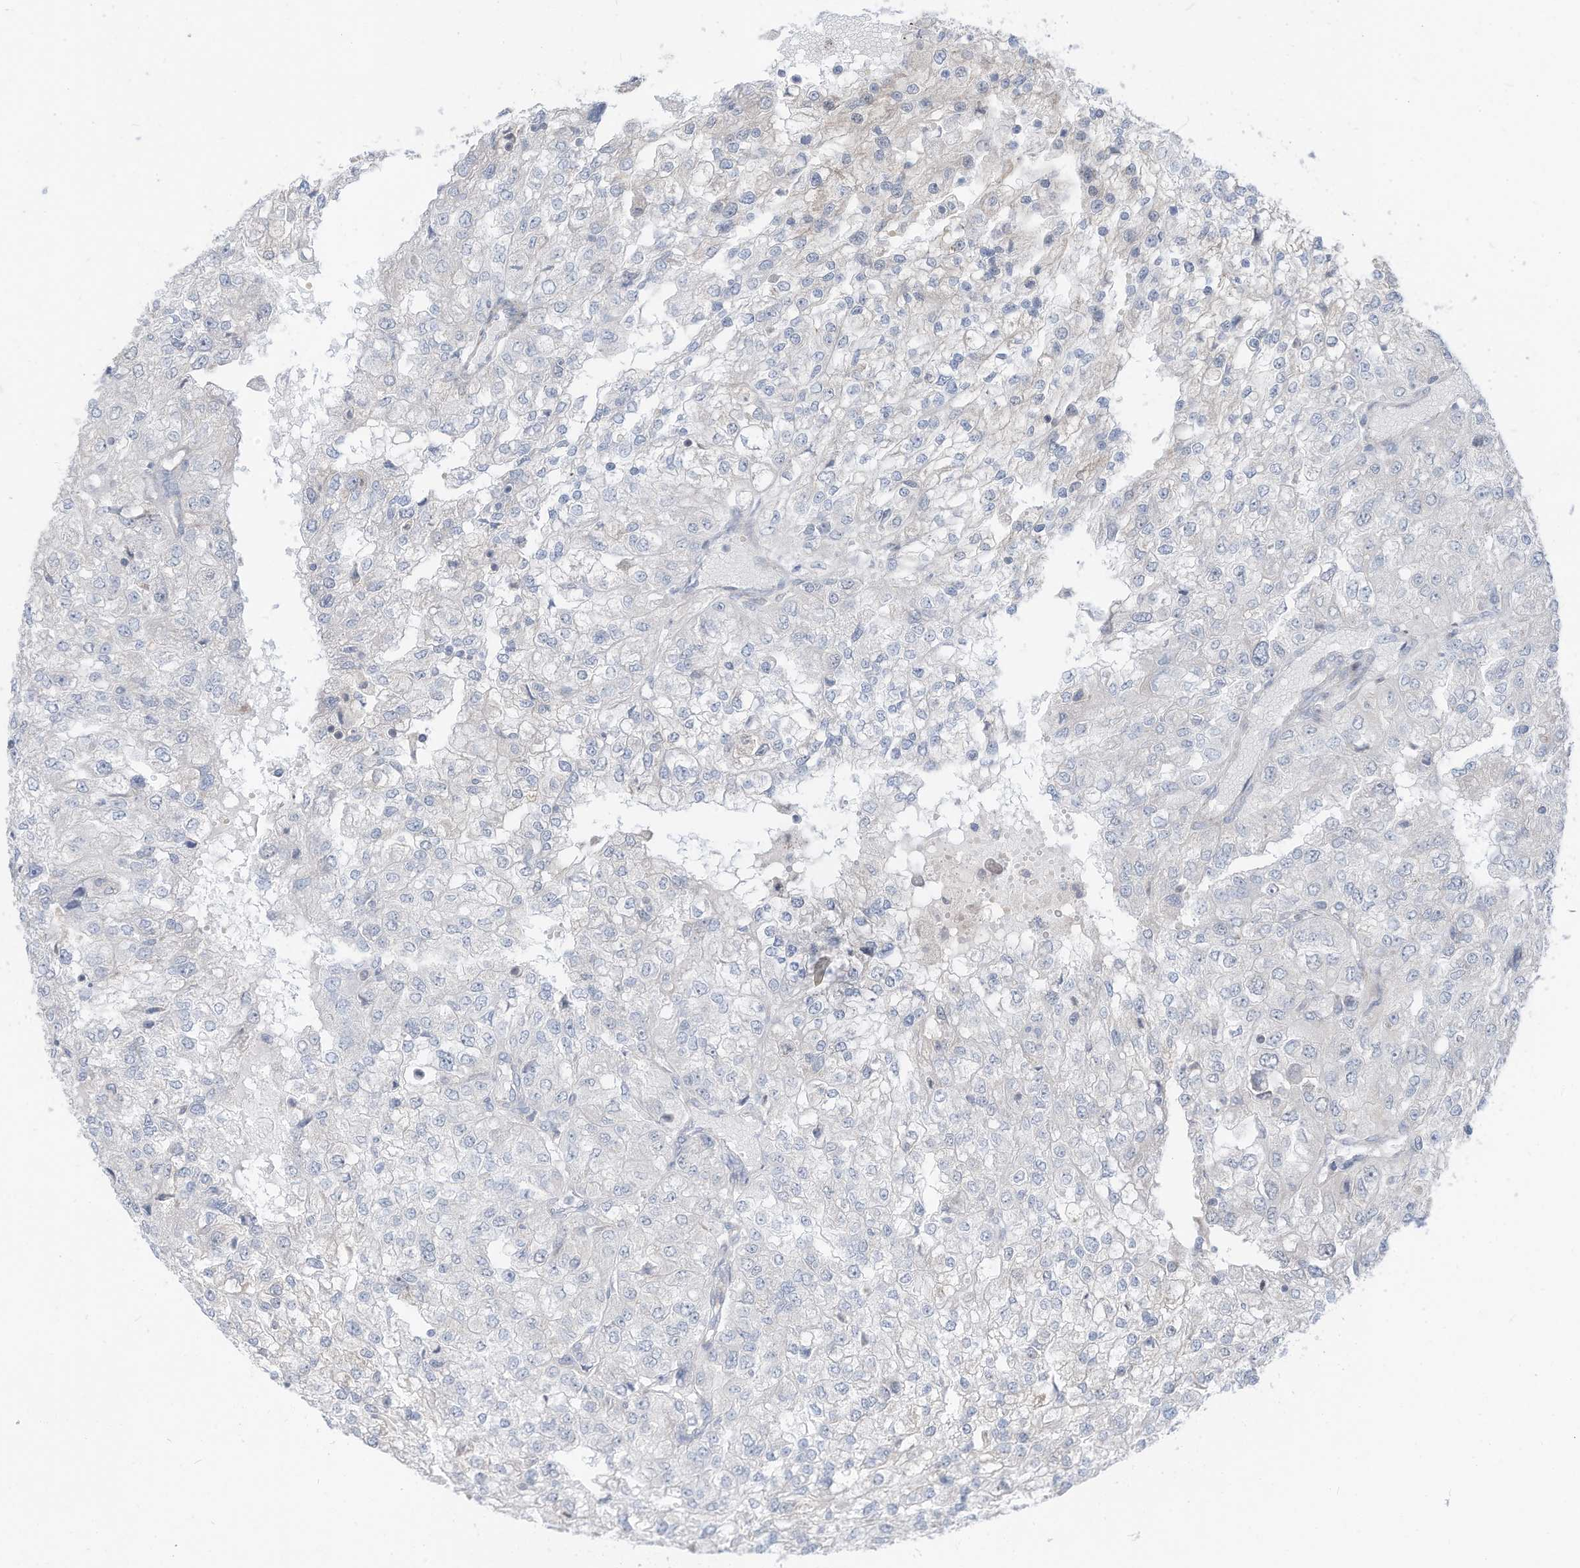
{"staining": {"intensity": "negative", "quantity": "none", "location": "none"}, "tissue": "renal cancer", "cell_type": "Tumor cells", "image_type": "cancer", "snomed": [{"axis": "morphology", "description": "Adenocarcinoma, NOS"}, {"axis": "topography", "description": "Kidney"}], "caption": "DAB (3,3'-diaminobenzidine) immunohistochemical staining of human adenocarcinoma (renal) displays no significant positivity in tumor cells.", "gene": "GPATCH3", "patient": {"sex": "female", "age": 54}}